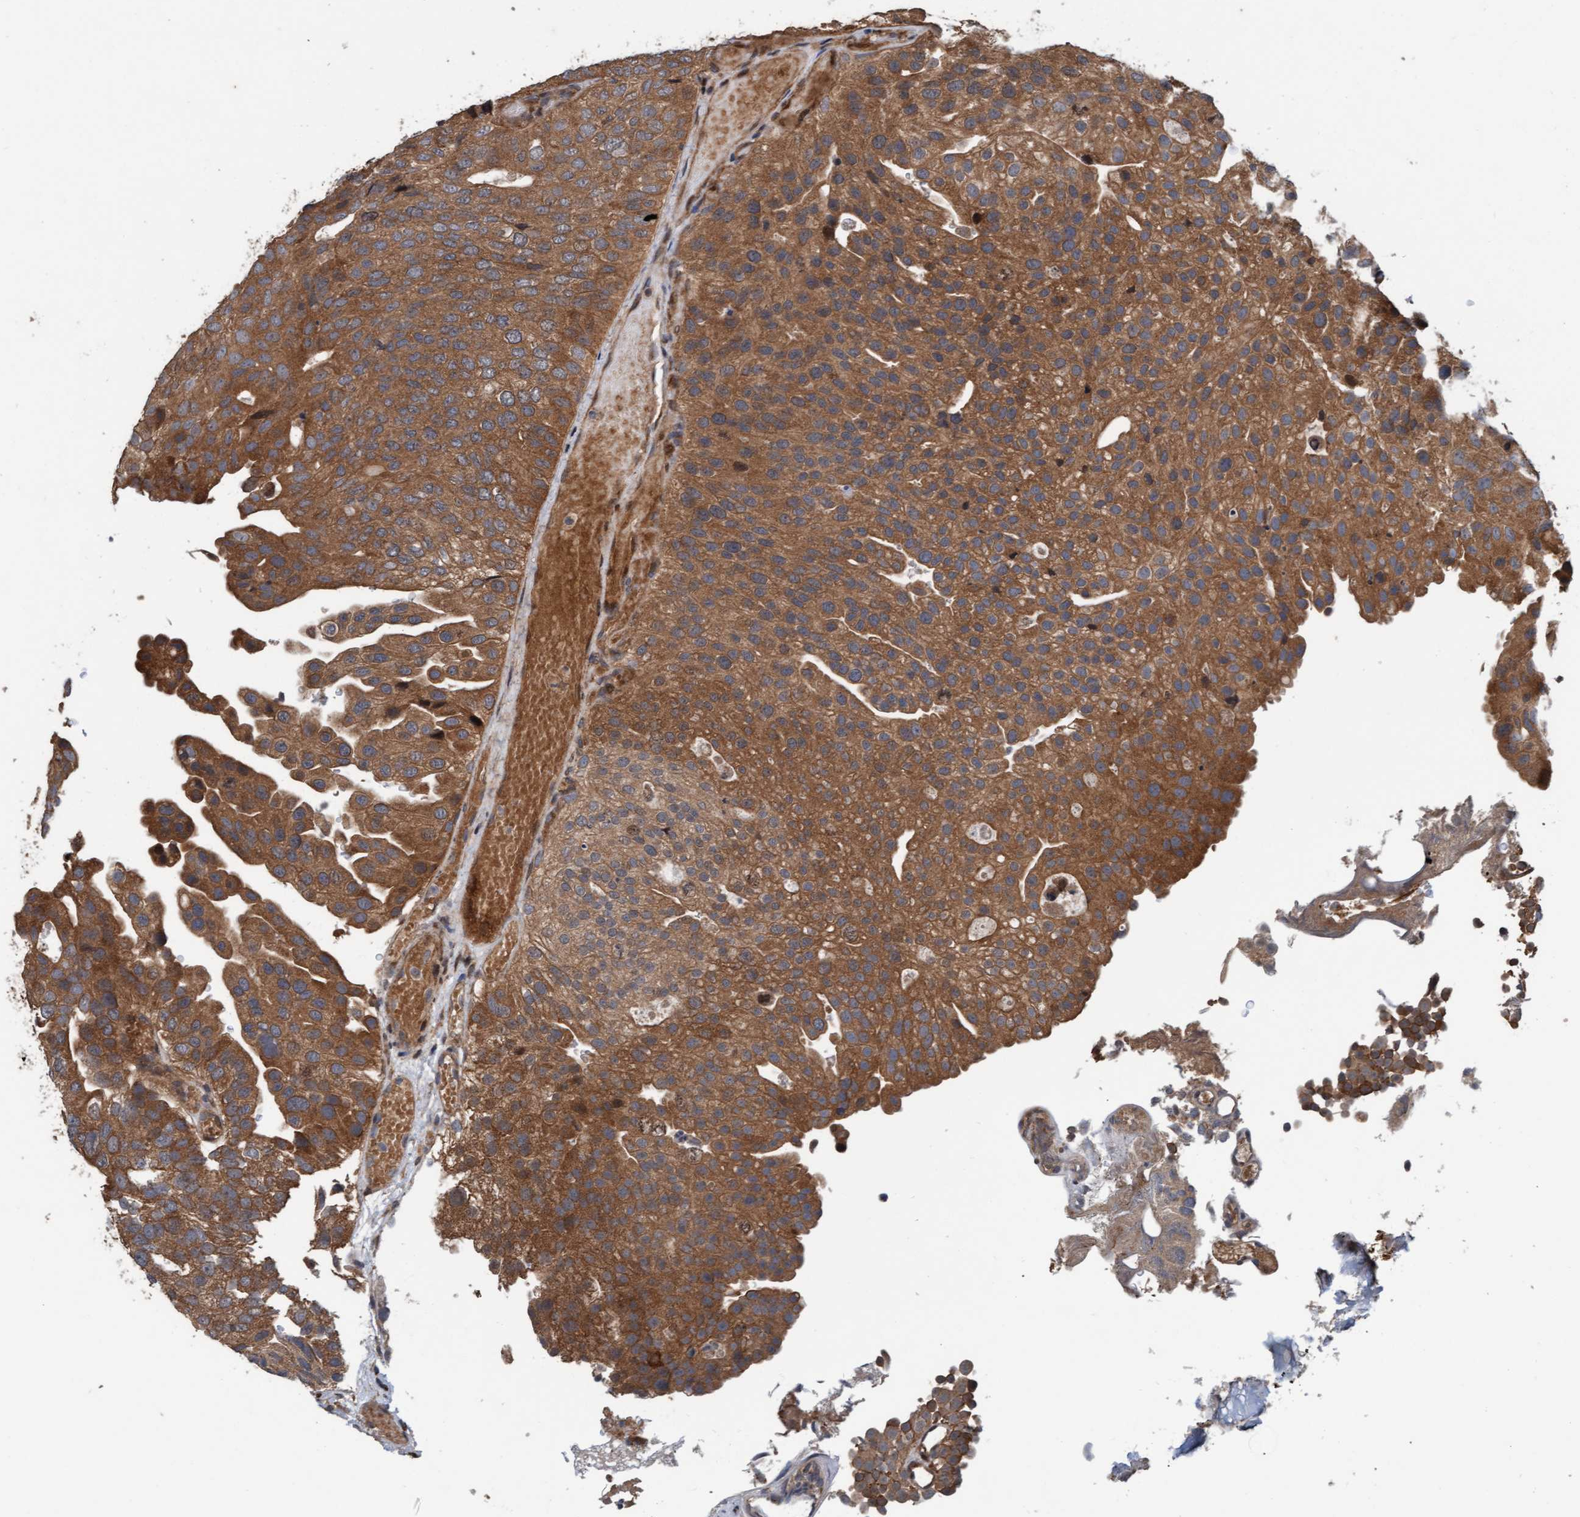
{"staining": {"intensity": "moderate", "quantity": ">75%", "location": "cytoplasmic/membranous"}, "tissue": "urothelial cancer", "cell_type": "Tumor cells", "image_type": "cancer", "snomed": [{"axis": "morphology", "description": "Urothelial carcinoma, Low grade"}, {"axis": "topography", "description": "Urinary bladder"}], "caption": "Urothelial cancer stained for a protein (brown) exhibits moderate cytoplasmic/membranous positive positivity in about >75% of tumor cells.", "gene": "MLXIP", "patient": {"sex": "male", "age": 78}}